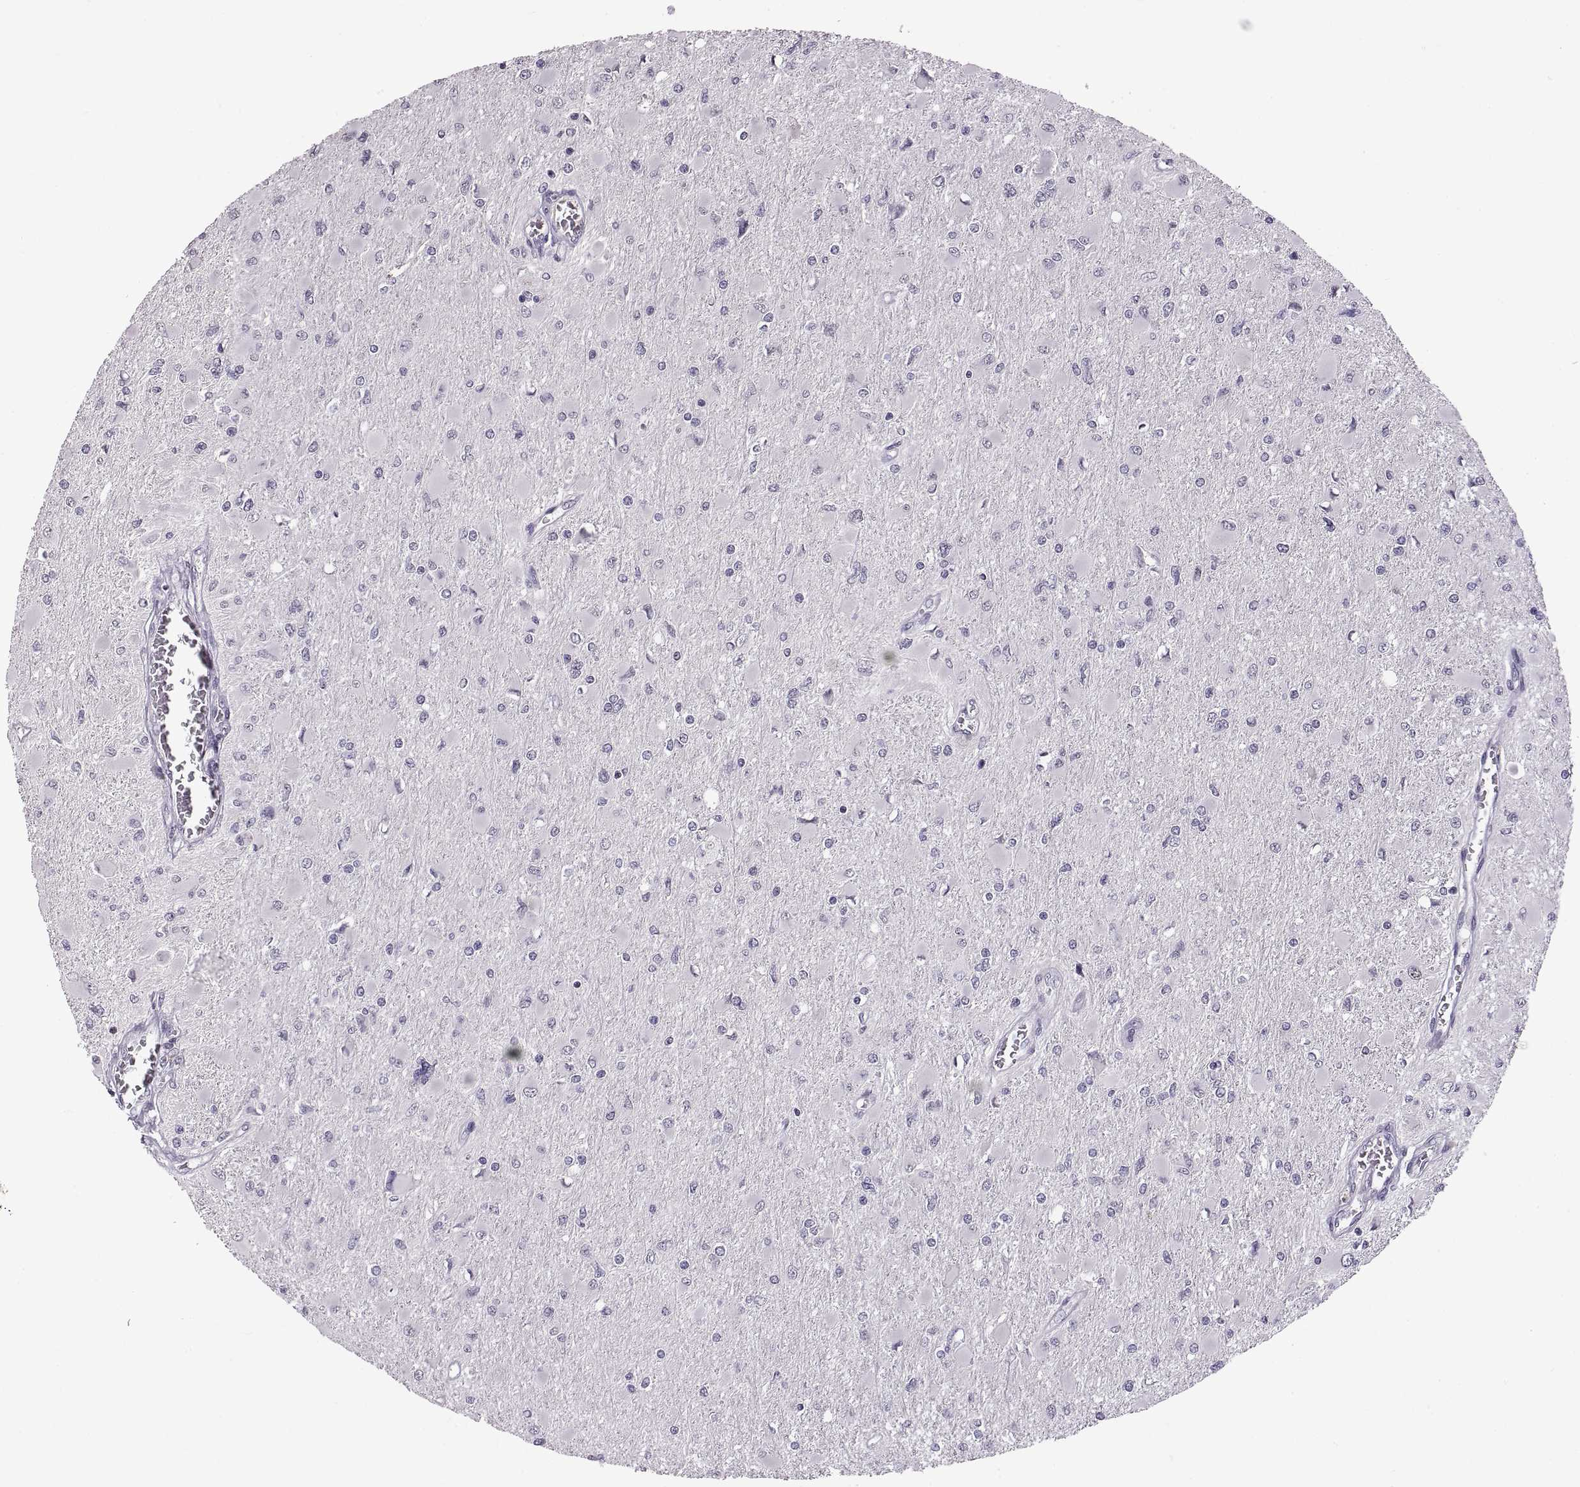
{"staining": {"intensity": "negative", "quantity": "none", "location": "none"}, "tissue": "glioma", "cell_type": "Tumor cells", "image_type": "cancer", "snomed": [{"axis": "morphology", "description": "Glioma, malignant, High grade"}, {"axis": "topography", "description": "Cerebral cortex"}], "caption": "A histopathology image of glioma stained for a protein shows no brown staining in tumor cells.", "gene": "NEK2", "patient": {"sex": "female", "age": 36}}